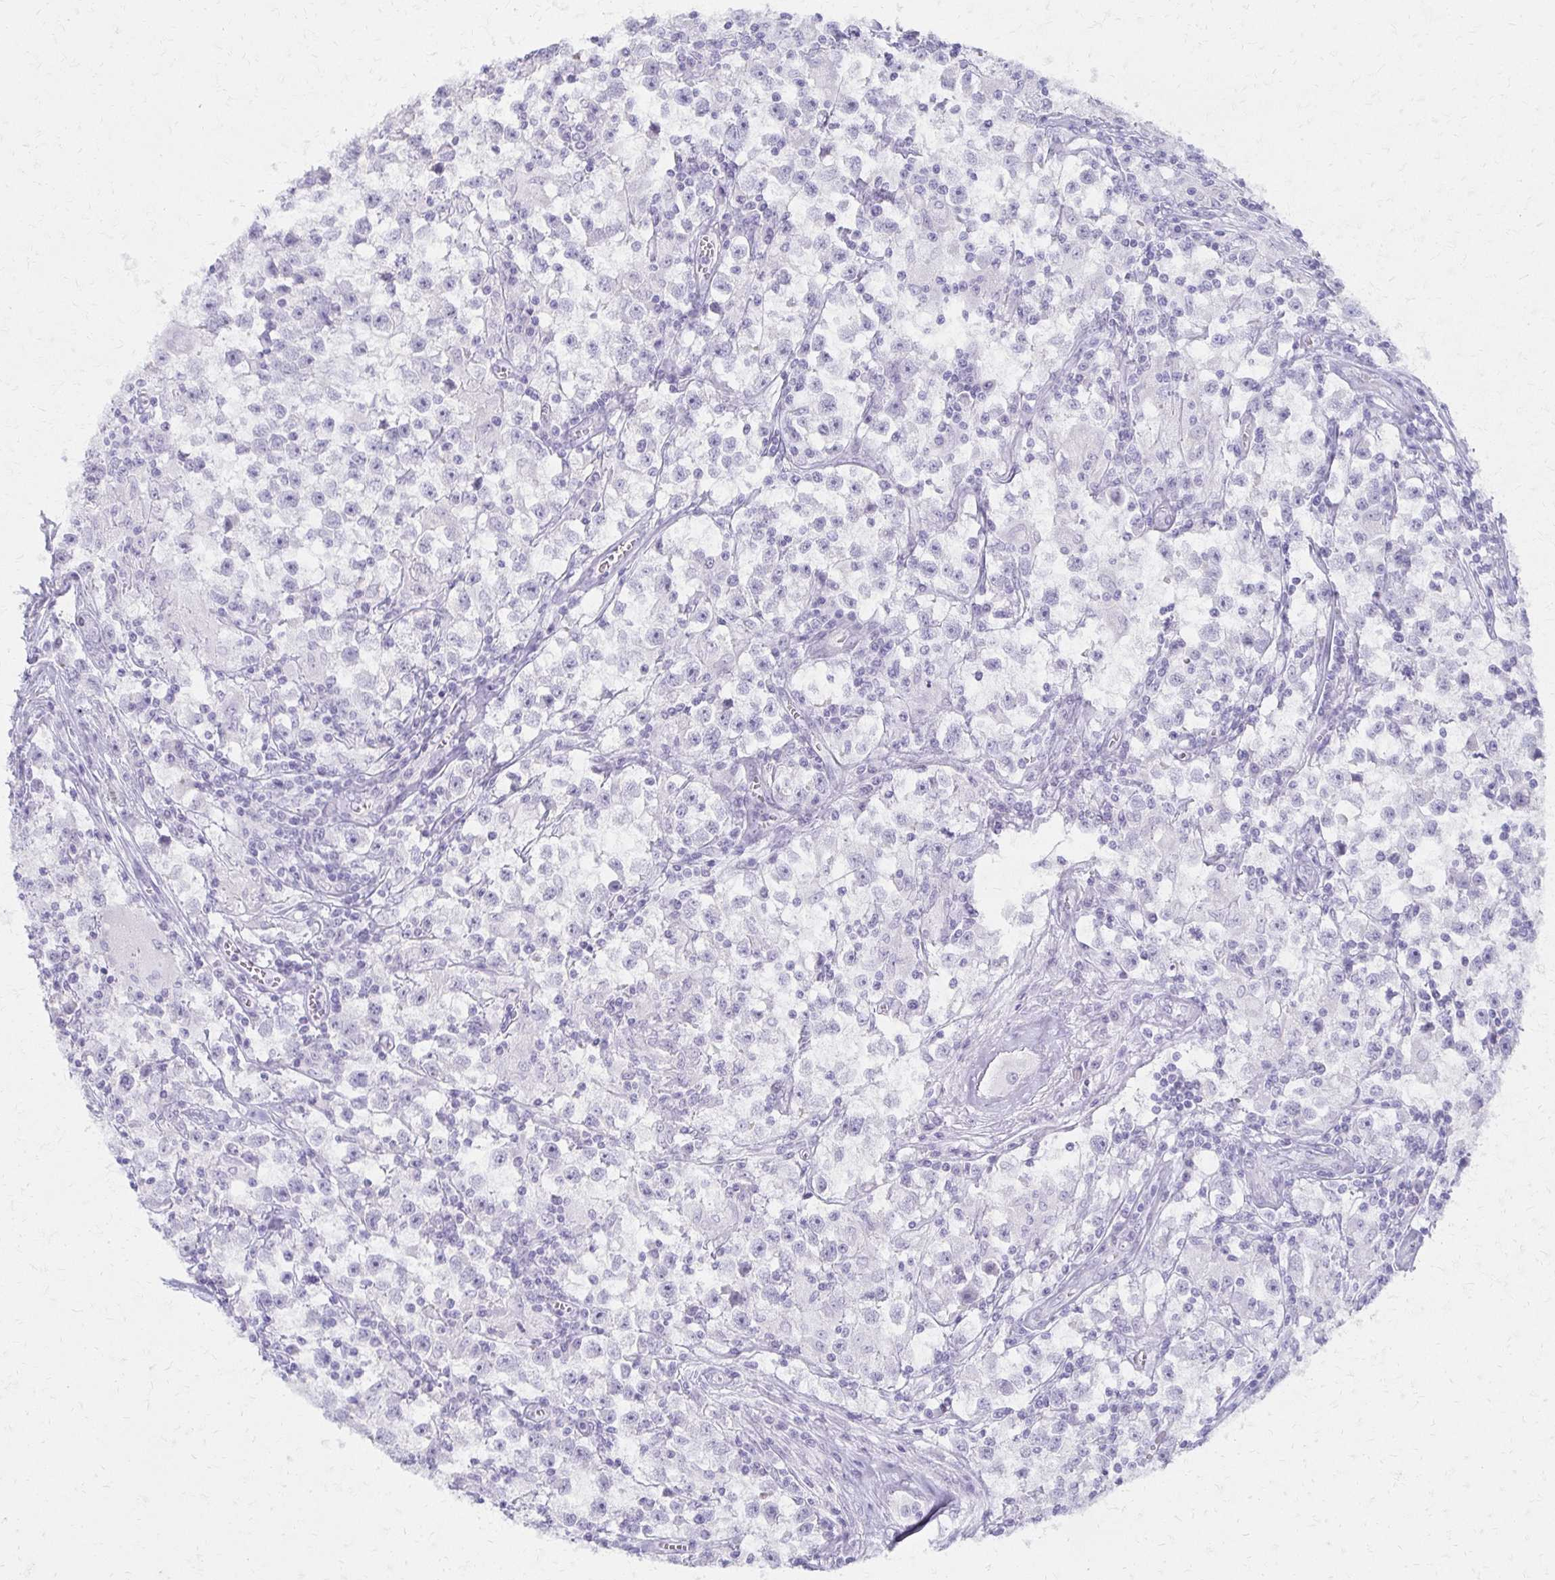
{"staining": {"intensity": "negative", "quantity": "none", "location": "none"}, "tissue": "testis cancer", "cell_type": "Tumor cells", "image_type": "cancer", "snomed": [{"axis": "morphology", "description": "Seminoma, NOS"}, {"axis": "topography", "description": "Testis"}], "caption": "An immunohistochemistry (IHC) micrograph of seminoma (testis) is shown. There is no staining in tumor cells of seminoma (testis).", "gene": "MORC4", "patient": {"sex": "male", "age": 31}}